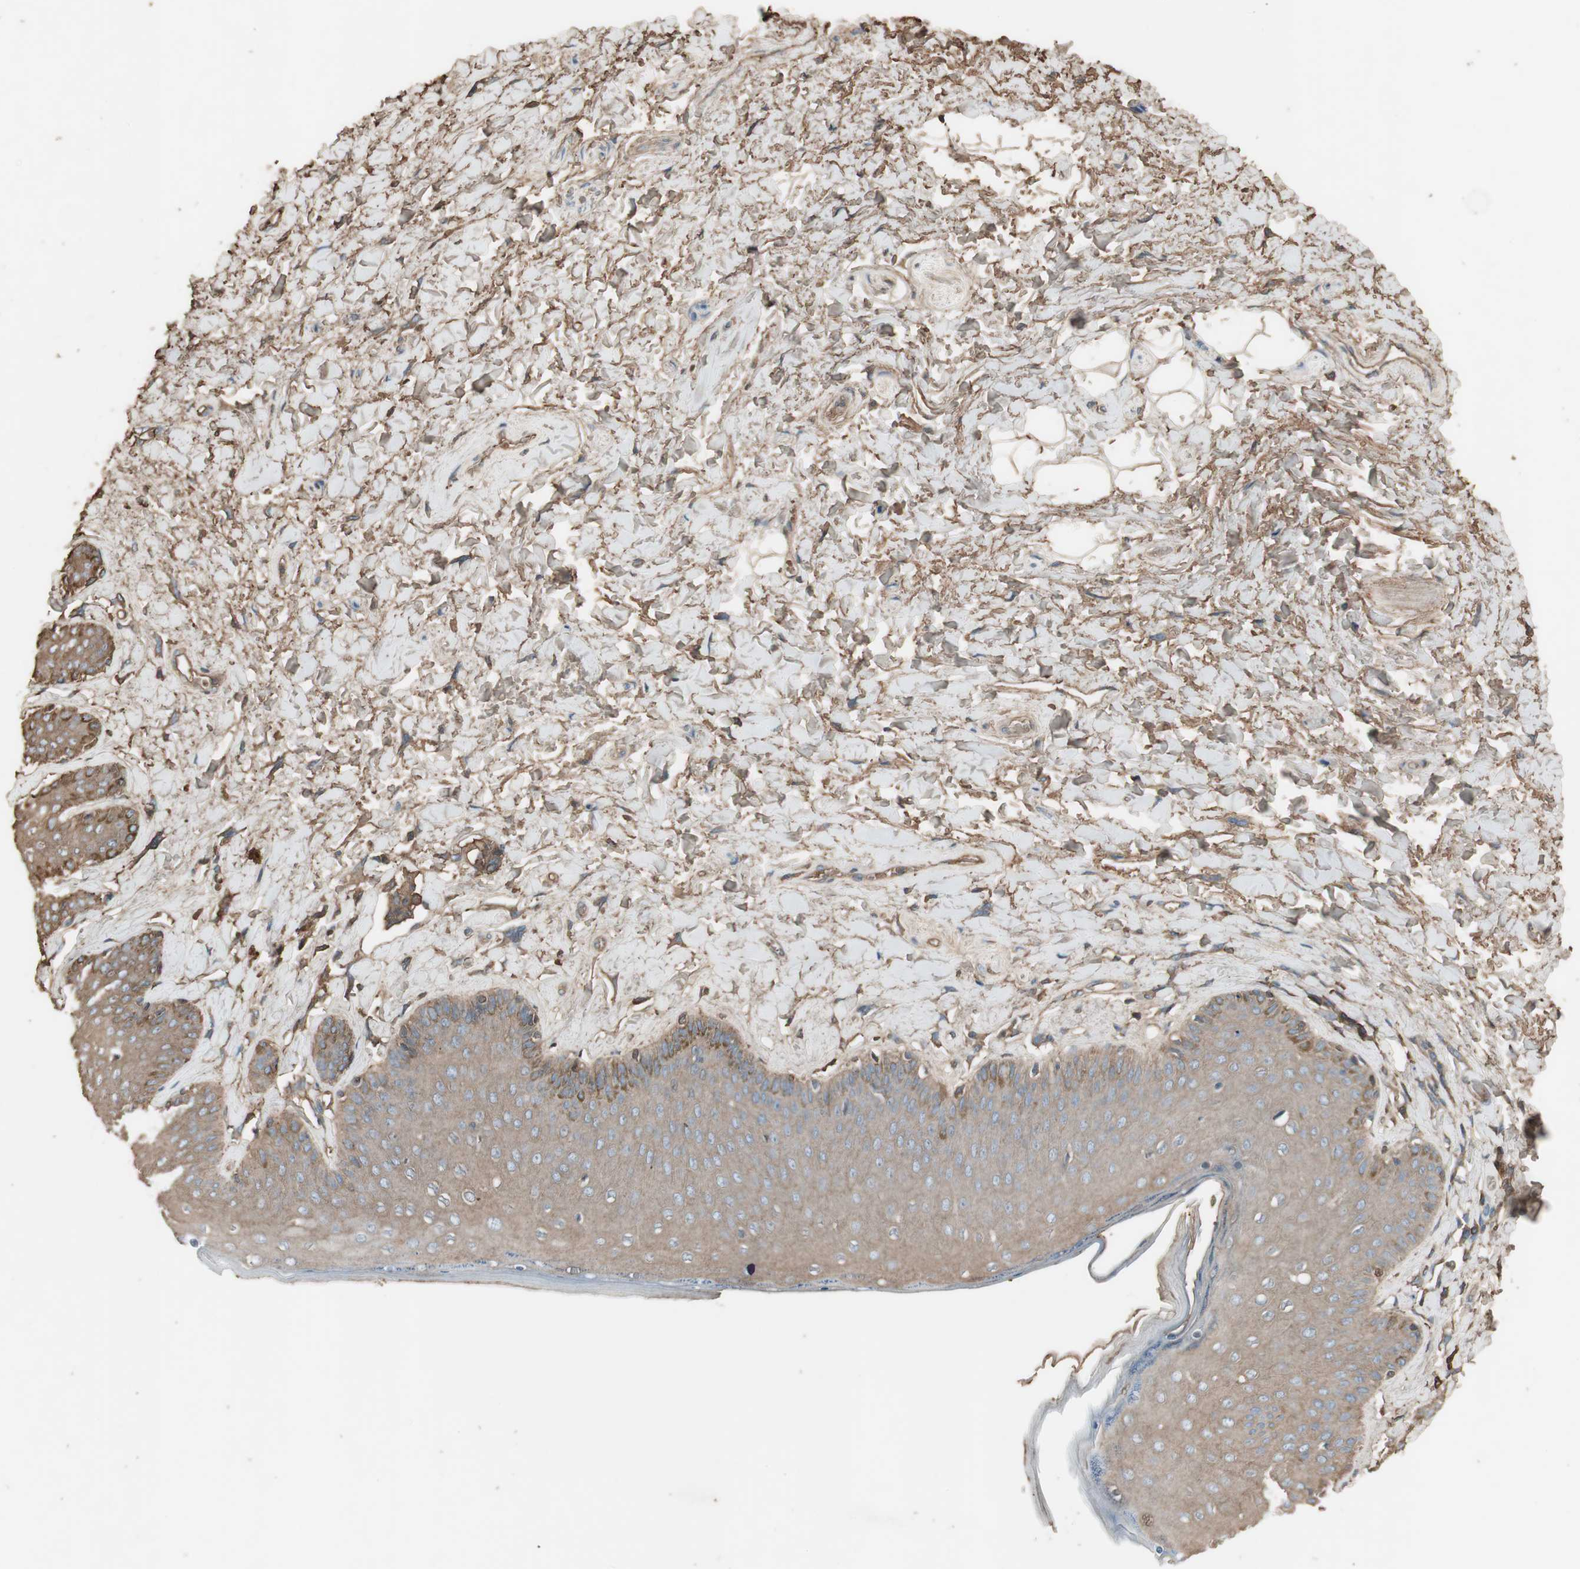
{"staining": {"intensity": "weak", "quantity": ">75%", "location": "cytoplasmic/membranous"}, "tissue": "skin", "cell_type": "Epidermal cells", "image_type": "normal", "snomed": [{"axis": "morphology", "description": "Normal tissue, NOS"}, {"axis": "topography", "description": "Anal"}], "caption": "High-magnification brightfield microscopy of benign skin stained with DAB (3,3'-diaminobenzidine) (brown) and counterstained with hematoxylin (blue). epidermal cells exhibit weak cytoplasmic/membranous expression is identified in about>75% of cells.", "gene": "MMP14", "patient": {"sex": "male", "age": 69}}